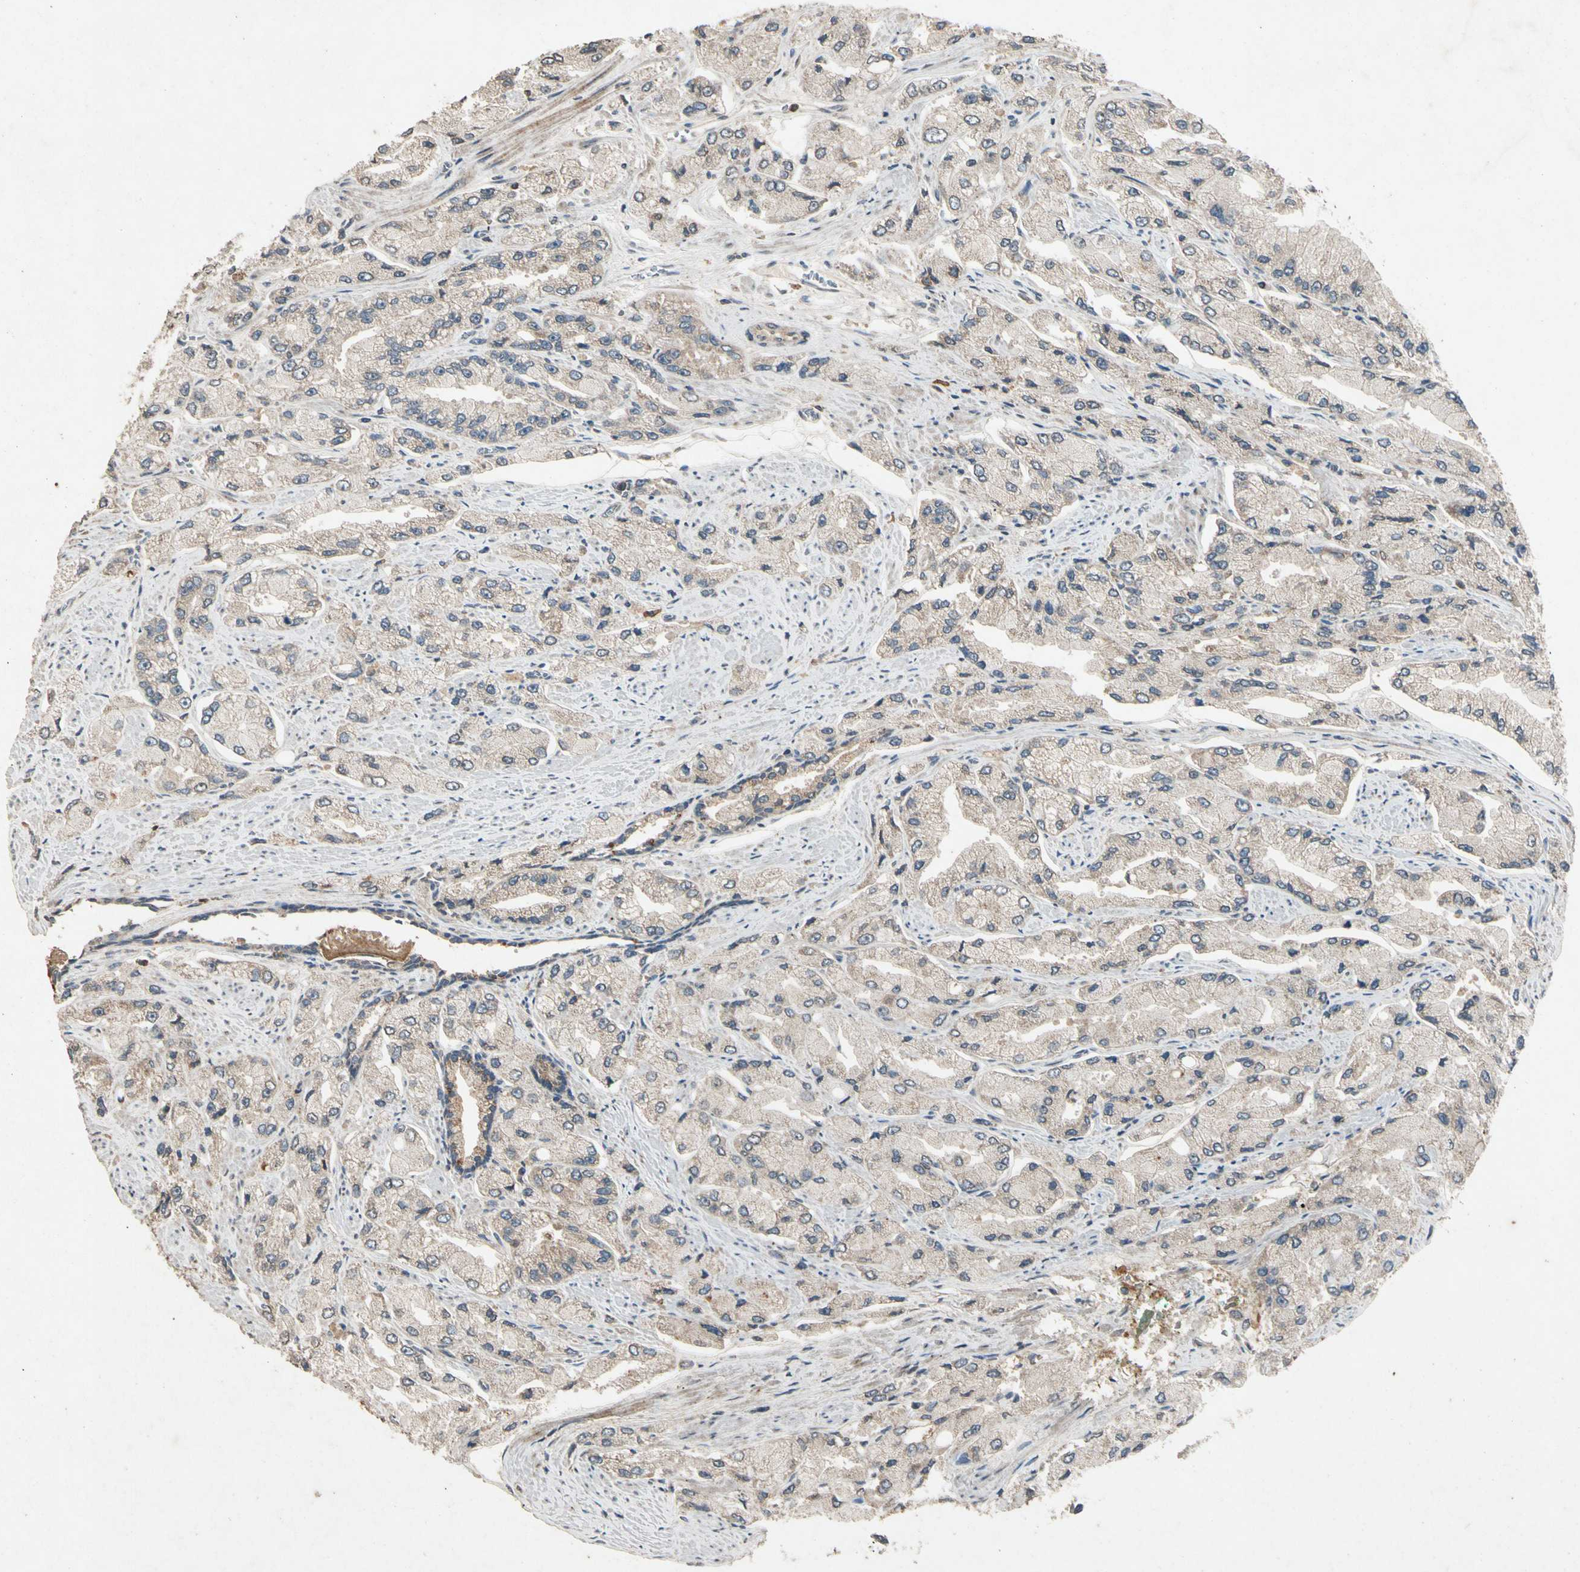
{"staining": {"intensity": "weak", "quantity": ">75%", "location": "cytoplasmic/membranous"}, "tissue": "prostate cancer", "cell_type": "Tumor cells", "image_type": "cancer", "snomed": [{"axis": "morphology", "description": "Adenocarcinoma, High grade"}, {"axis": "topography", "description": "Prostate"}], "caption": "Immunohistochemistry (IHC) of human prostate adenocarcinoma (high-grade) exhibits low levels of weak cytoplasmic/membranous expression in approximately >75% of tumor cells. Using DAB (3,3'-diaminobenzidine) (brown) and hematoxylin (blue) stains, captured at high magnification using brightfield microscopy.", "gene": "GPLD1", "patient": {"sex": "male", "age": 58}}